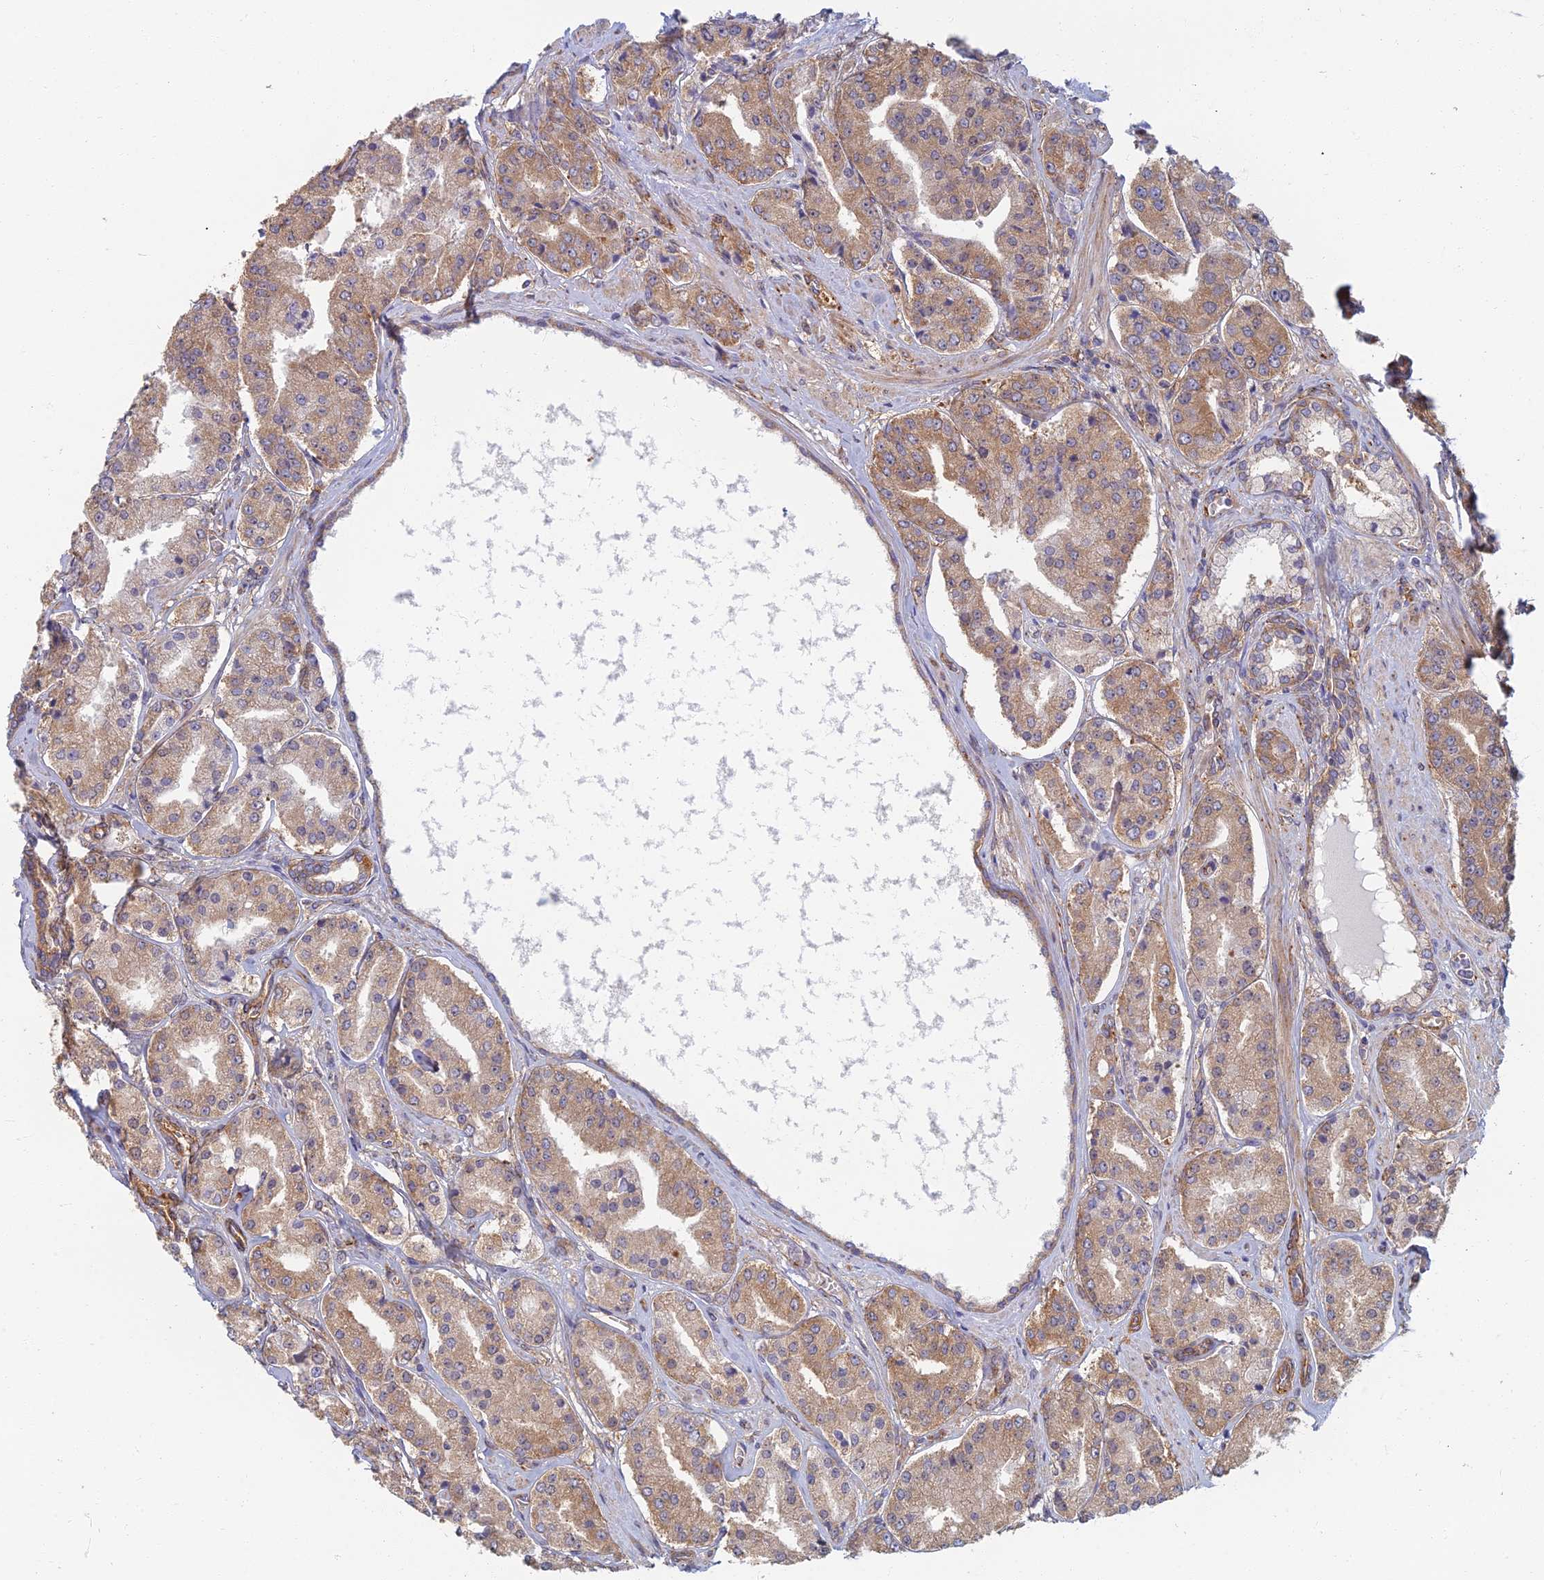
{"staining": {"intensity": "moderate", "quantity": ">75%", "location": "cytoplasmic/membranous"}, "tissue": "prostate cancer", "cell_type": "Tumor cells", "image_type": "cancer", "snomed": [{"axis": "morphology", "description": "Adenocarcinoma, High grade"}, {"axis": "topography", "description": "Prostate"}], "caption": "Immunohistochemical staining of human prostate cancer demonstrates medium levels of moderate cytoplasmic/membranous expression in approximately >75% of tumor cells. Ihc stains the protein in brown and the nuclei are stained blue.", "gene": "RBSN", "patient": {"sex": "male", "age": 63}}